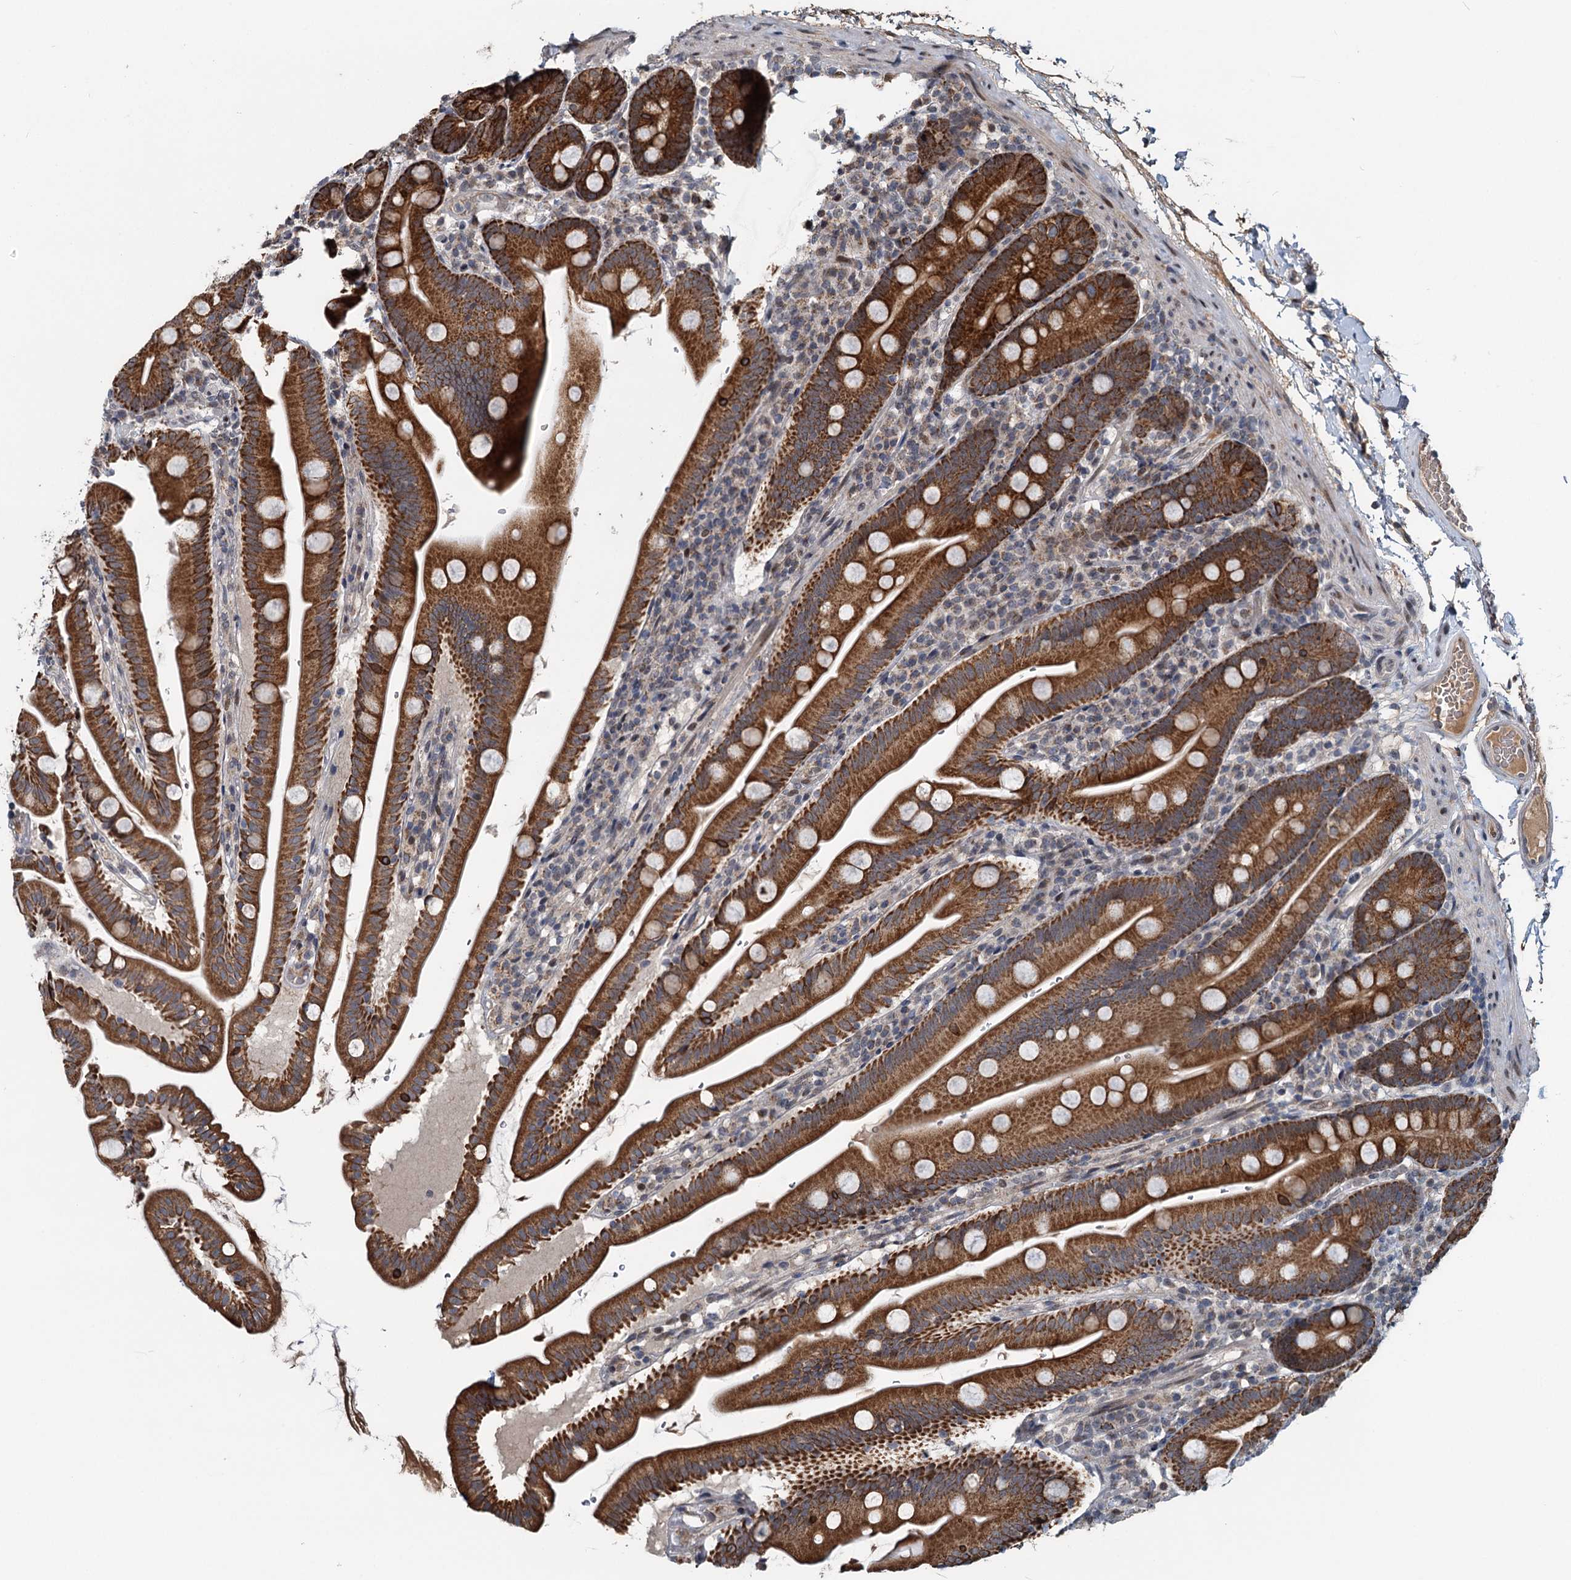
{"staining": {"intensity": "strong", "quantity": ">75%", "location": "cytoplasmic/membranous"}, "tissue": "small intestine", "cell_type": "Glandular cells", "image_type": "normal", "snomed": [{"axis": "morphology", "description": "Normal tissue, NOS"}, {"axis": "topography", "description": "Small intestine"}], "caption": "Approximately >75% of glandular cells in benign human small intestine show strong cytoplasmic/membranous protein expression as visualized by brown immunohistochemical staining.", "gene": "RITA1", "patient": {"sex": "female", "age": 68}}